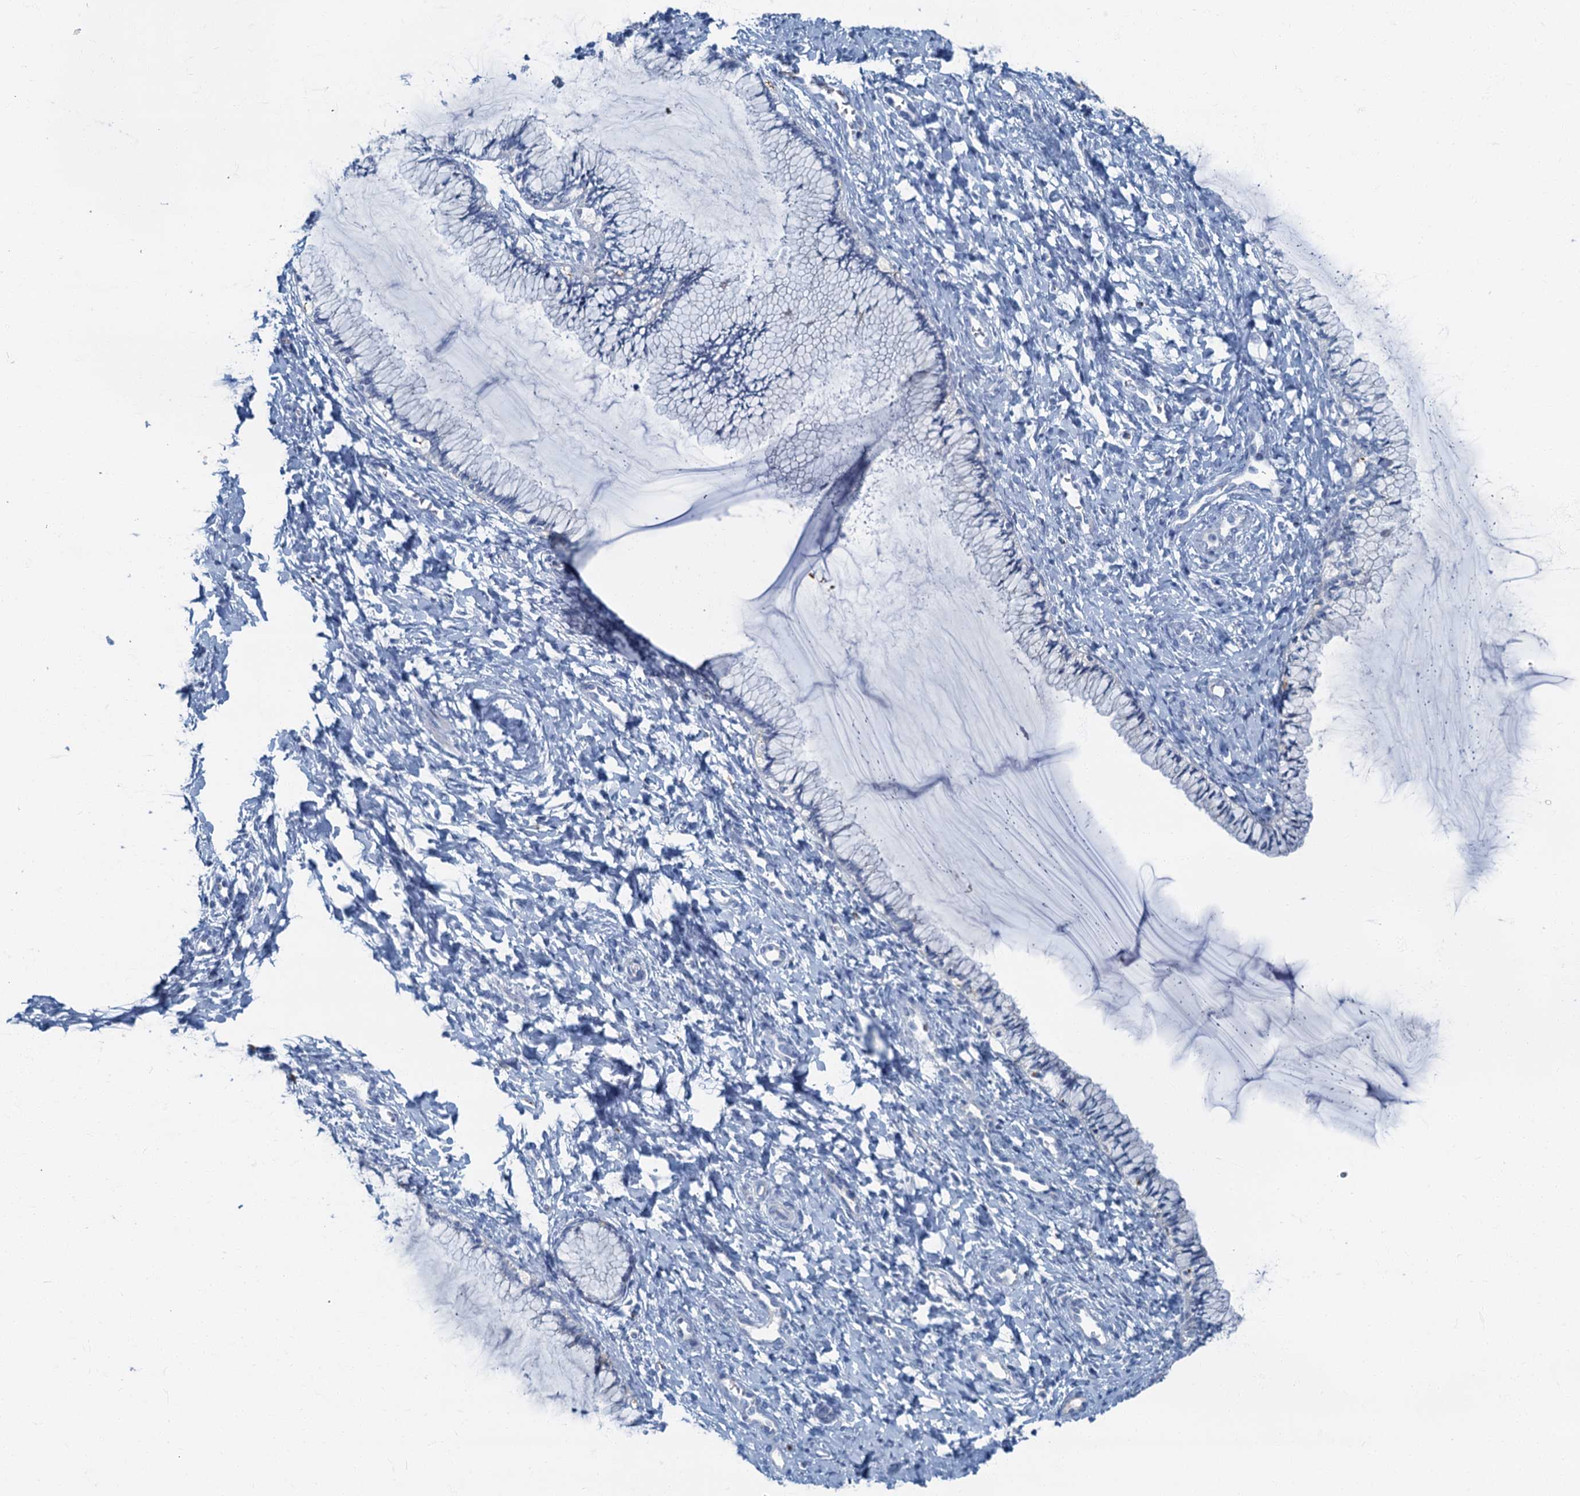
{"staining": {"intensity": "negative", "quantity": "none", "location": "none"}, "tissue": "cervix", "cell_type": "Glandular cells", "image_type": "normal", "snomed": [{"axis": "morphology", "description": "Normal tissue, NOS"}, {"axis": "morphology", "description": "Adenocarcinoma, NOS"}, {"axis": "topography", "description": "Cervix"}], "caption": "IHC photomicrograph of benign cervix stained for a protein (brown), which exhibits no expression in glandular cells.", "gene": "LYPD3", "patient": {"sex": "female", "age": 29}}